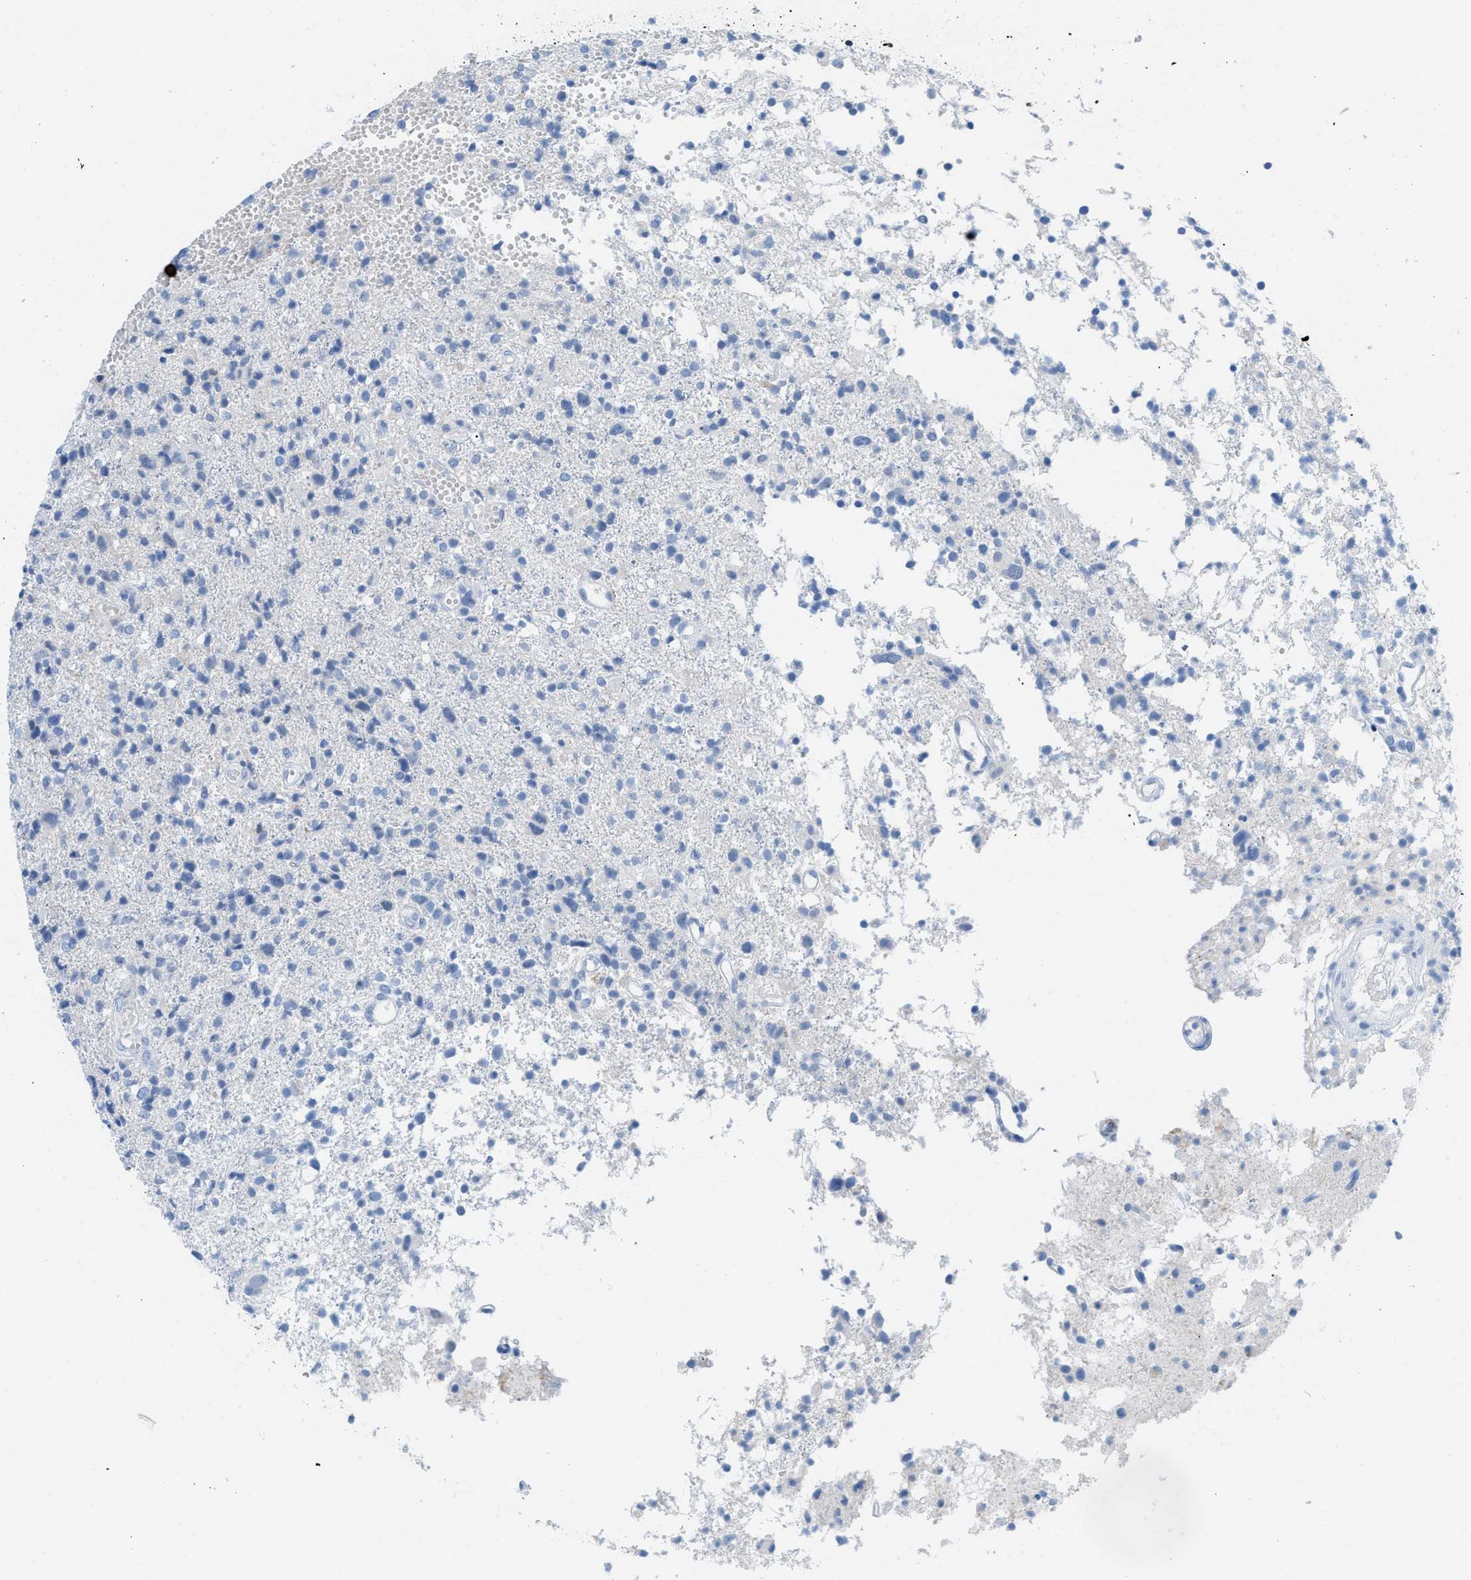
{"staining": {"intensity": "negative", "quantity": "none", "location": "none"}, "tissue": "glioma", "cell_type": "Tumor cells", "image_type": "cancer", "snomed": [{"axis": "morphology", "description": "Glioma, malignant, High grade"}, {"axis": "topography", "description": "Brain"}], "caption": "IHC micrograph of neoplastic tissue: human glioma stained with DAB (3,3'-diaminobenzidine) exhibits no significant protein positivity in tumor cells.", "gene": "TCL1A", "patient": {"sex": "female", "age": 59}}